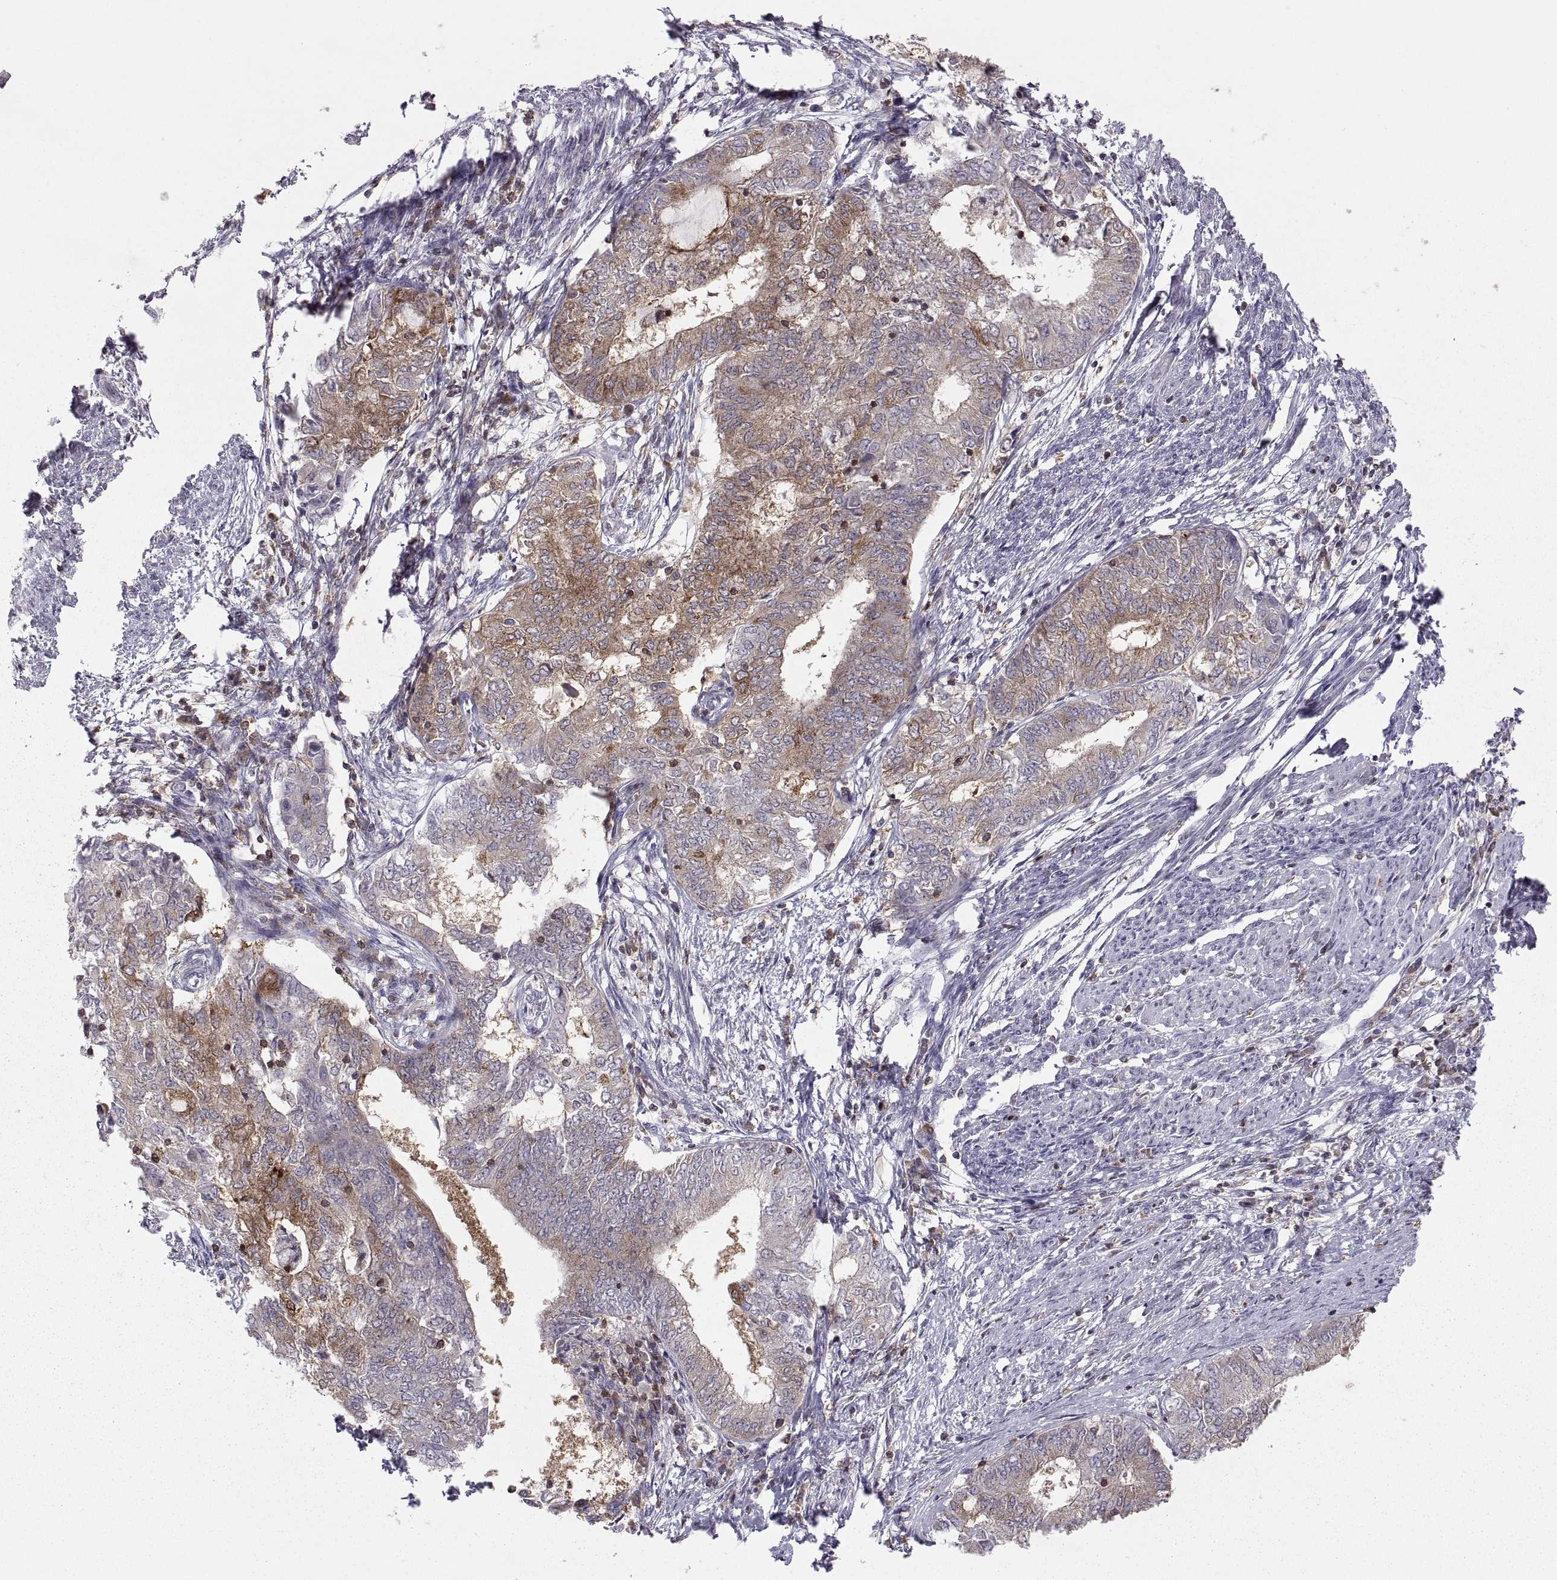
{"staining": {"intensity": "moderate", "quantity": "<25%", "location": "cytoplasmic/membranous"}, "tissue": "endometrial cancer", "cell_type": "Tumor cells", "image_type": "cancer", "snomed": [{"axis": "morphology", "description": "Adenocarcinoma, NOS"}, {"axis": "topography", "description": "Endometrium"}], "caption": "Moderate cytoplasmic/membranous protein expression is identified in approximately <25% of tumor cells in endometrial cancer.", "gene": "EZR", "patient": {"sex": "female", "age": 62}}